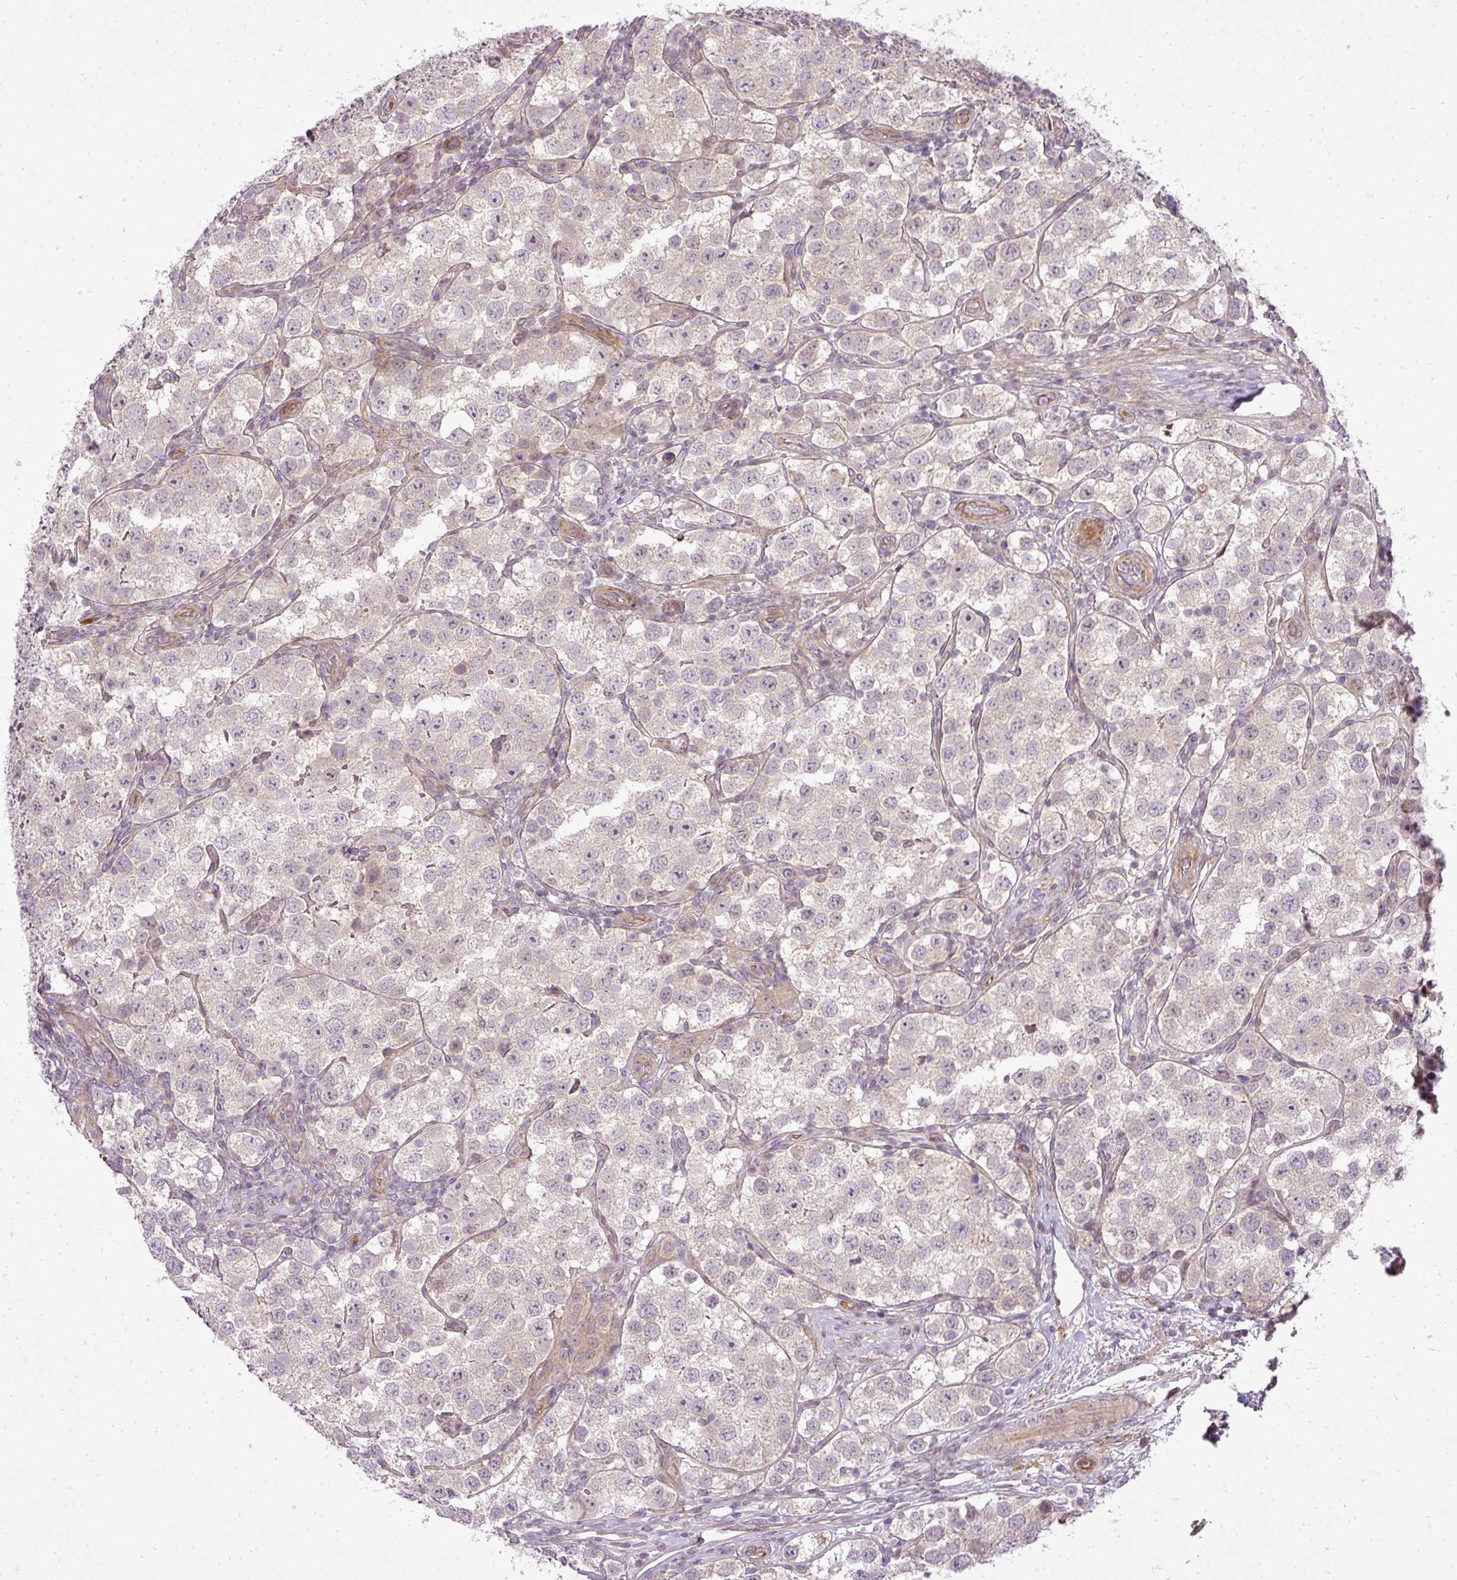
{"staining": {"intensity": "negative", "quantity": "none", "location": "none"}, "tissue": "testis cancer", "cell_type": "Tumor cells", "image_type": "cancer", "snomed": [{"axis": "morphology", "description": "Seminoma, NOS"}, {"axis": "topography", "description": "Testis"}], "caption": "Tumor cells show no significant expression in testis seminoma.", "gene": "PDRG1", "patient": {"sex": "male", "age": 37}}